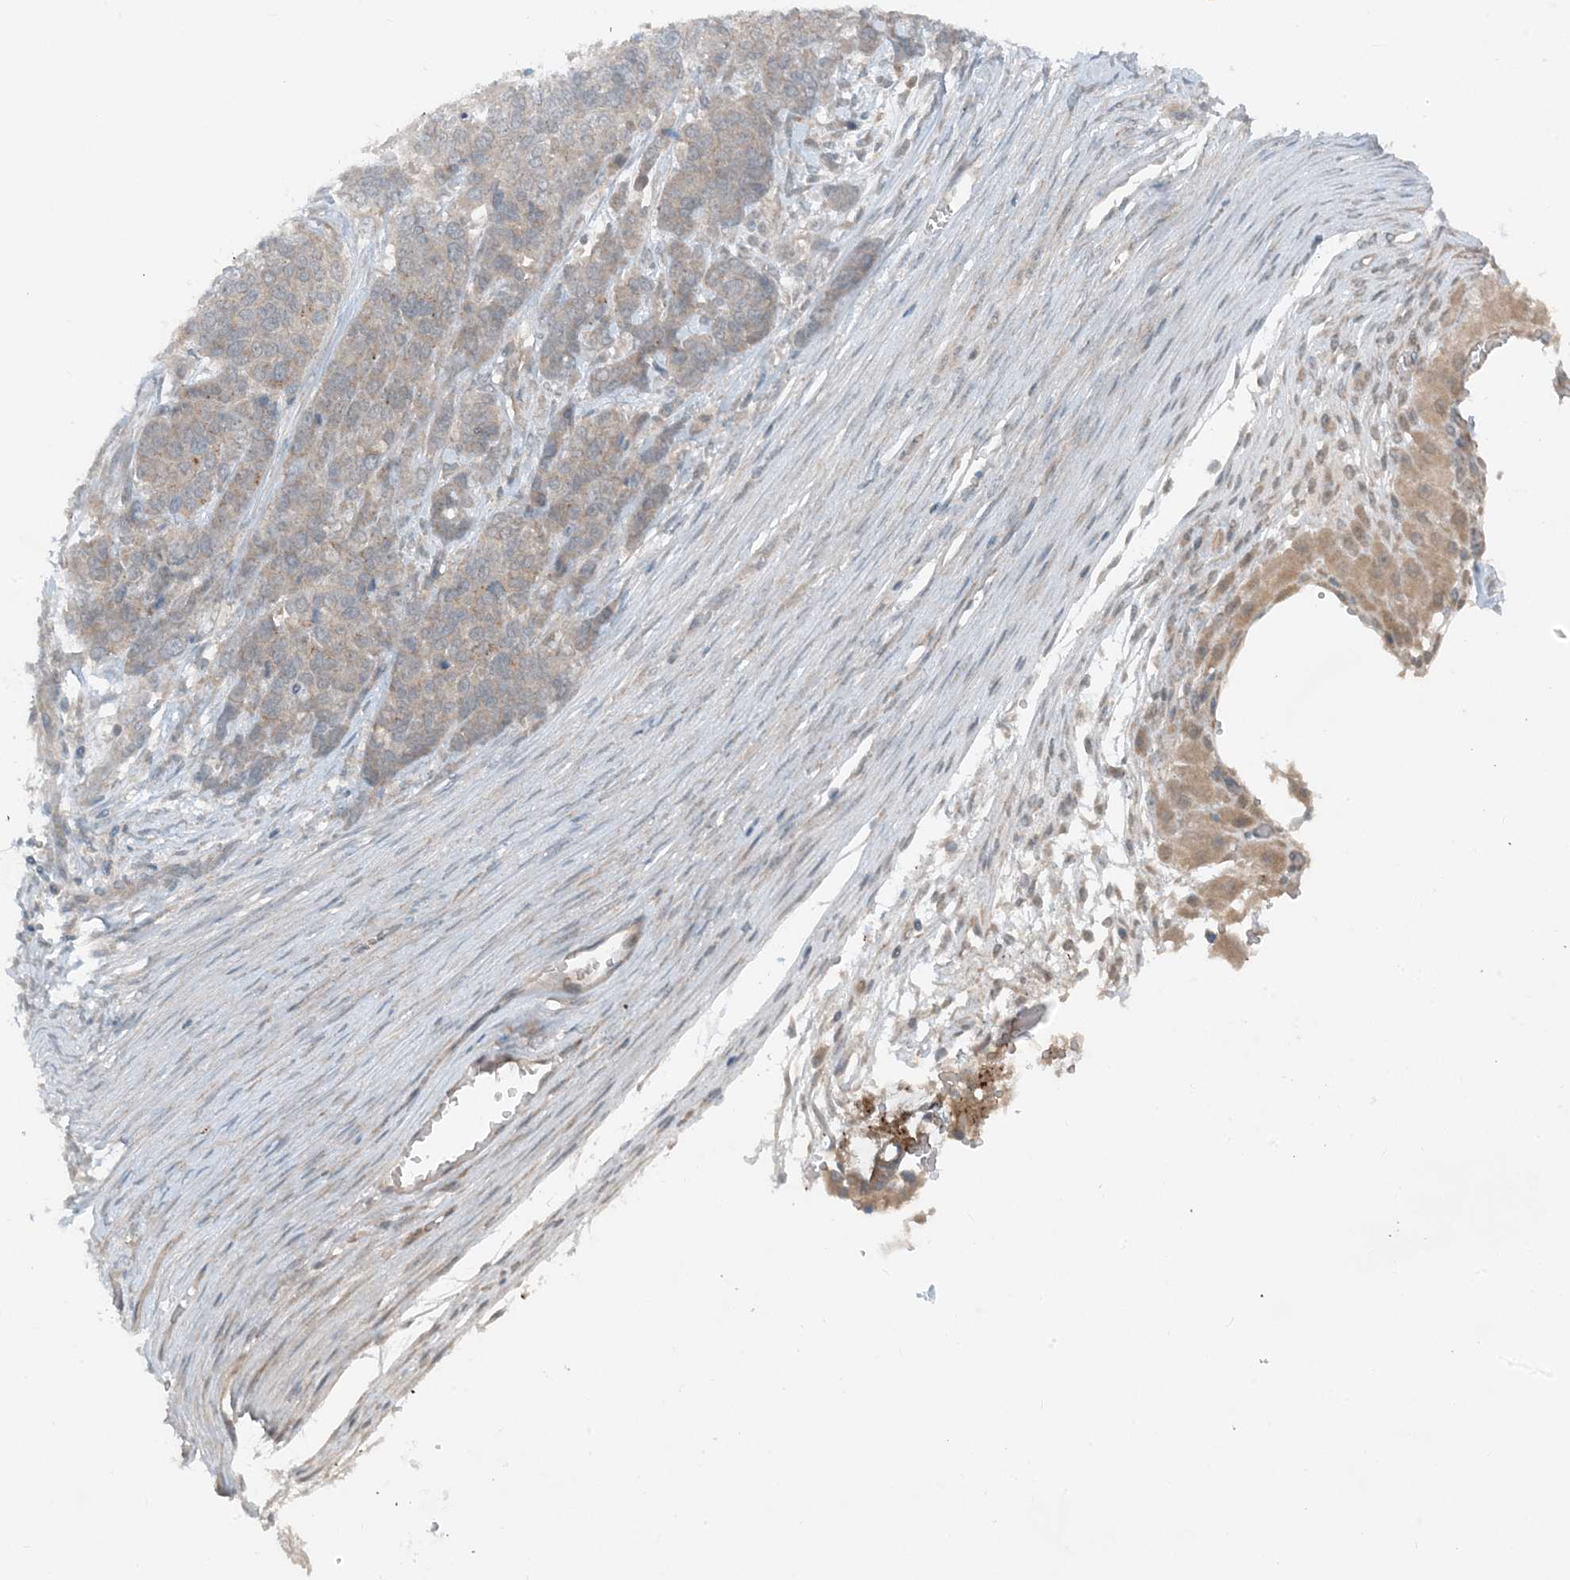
{"staining": {"intensity": "weak", "quantity": "25%-75%", "location": "cytoplasmic/membranous"}, "tissue": "ovarian cancer", "cell_type": "Tumor cells", "image_type": "cancer", "snomed": [{"axis": "morphology", "description": "Cystadenocarcinoma, serous, NOS"}, {"axis": "topography", "description": "Ovary"}], "caption": "A high-resolution micrograph shows immunohistochemistry staining of ovarian serous cystadenocarcinoma, which exhibits weak cytoplasmic/membranous staining in about 25%-75% of tumor cells. (DAB (3,3'-diaminobenzidine) IHC with brightfield microscopy, high magnification).", "gene": "MITD1", "patient": {"sex": "female", "age": 44}}